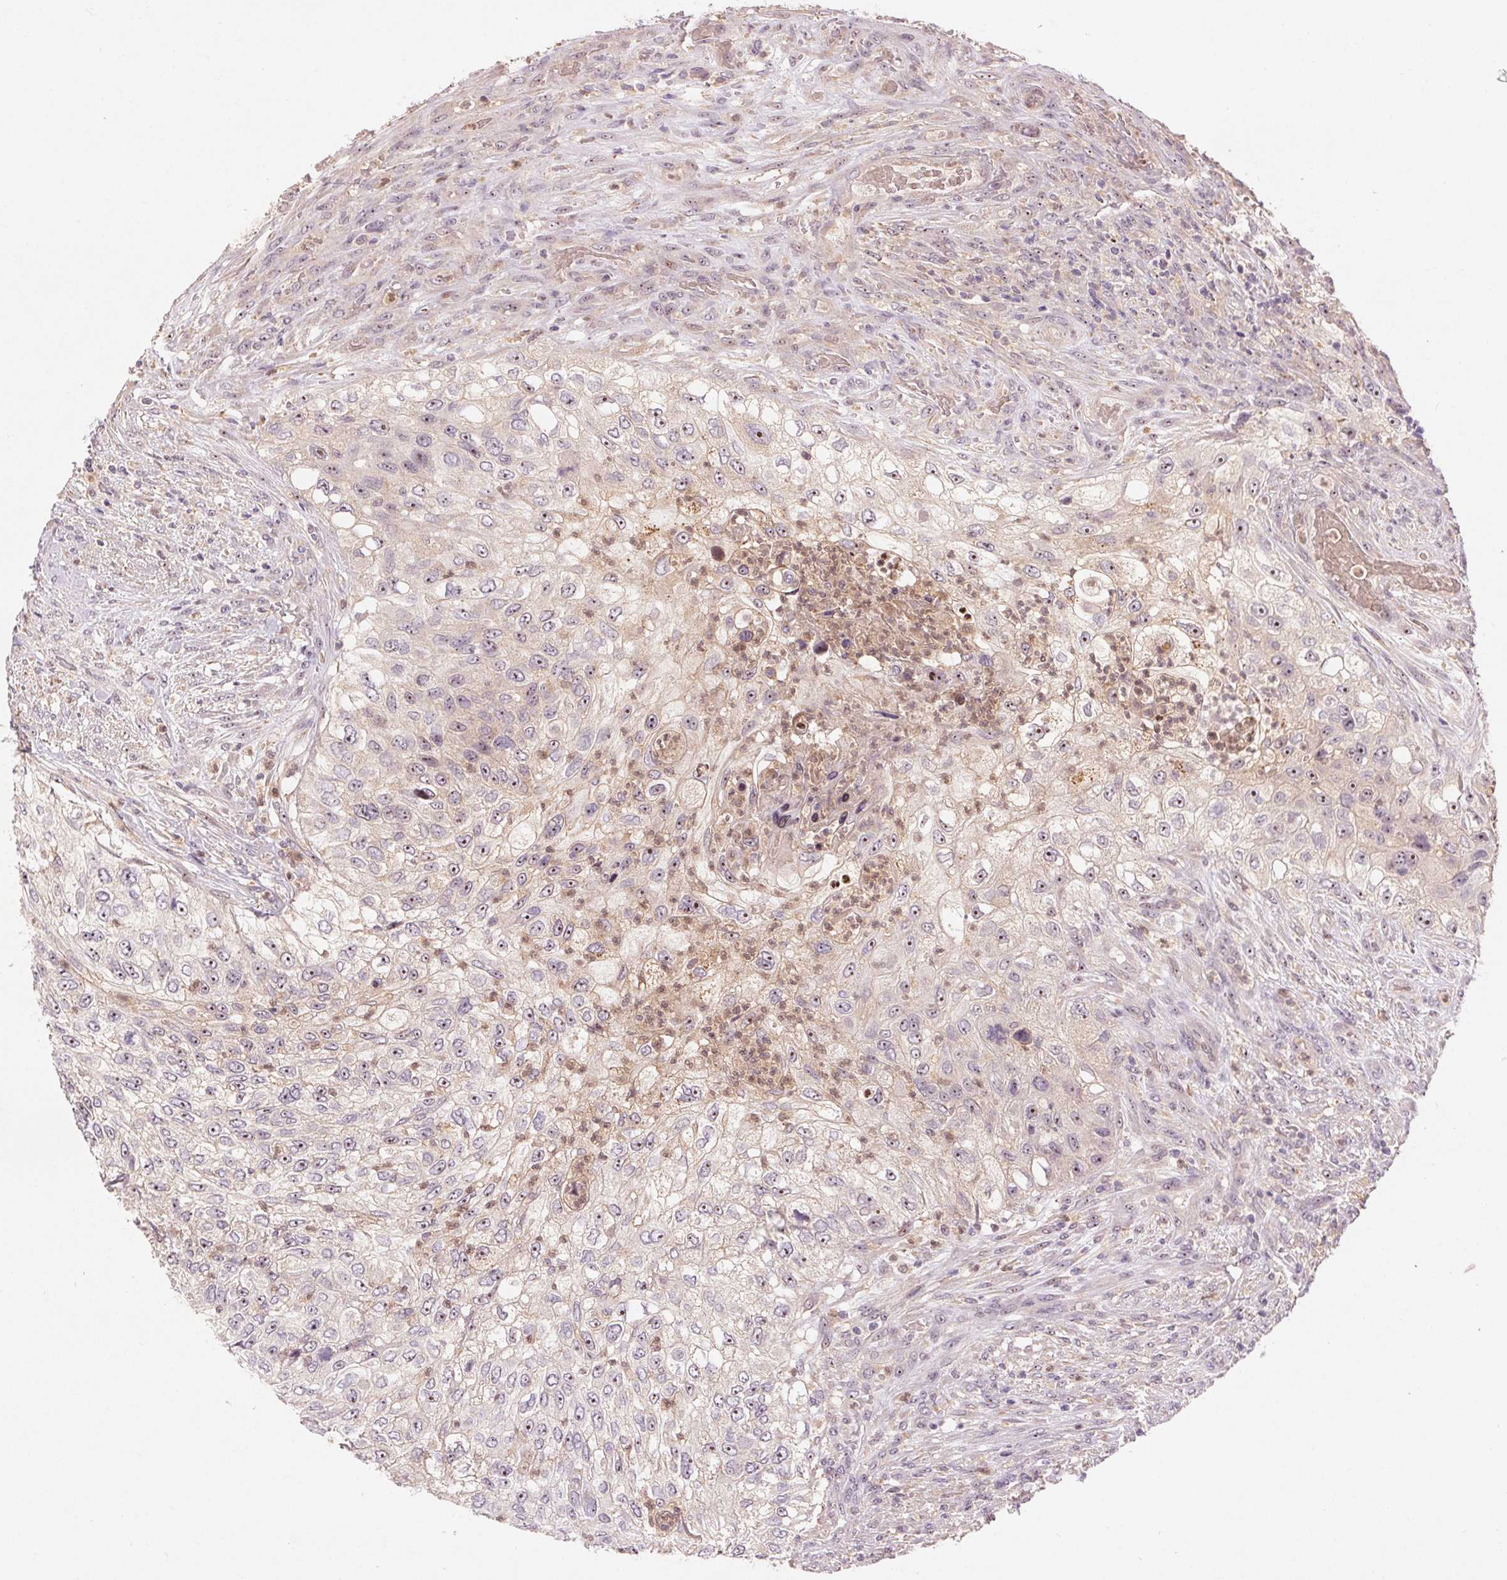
{"staining": {"intensity": "moderate", "quantity": "25%-75%", "location": "nuclear"}, "tissue": "urothelial cancer", "cell_type": "Tumor cells", "image_type": "cancer", "snomed": [{"axis": "morphology", "description": "Urothelial carcinoma, High grade"}, {"axis": "topography", "description": "Urinary bladder"}], "caption": "IHC photomicrograph of human urothelial carcinoma (high-grade) stained for a protein (brown), which reveals medium levels of moderate nuclear expression in about 25%-75% of tumor cells.", "gene": "RANBP3L", "patient": {"sex": "female", "age": 60}}